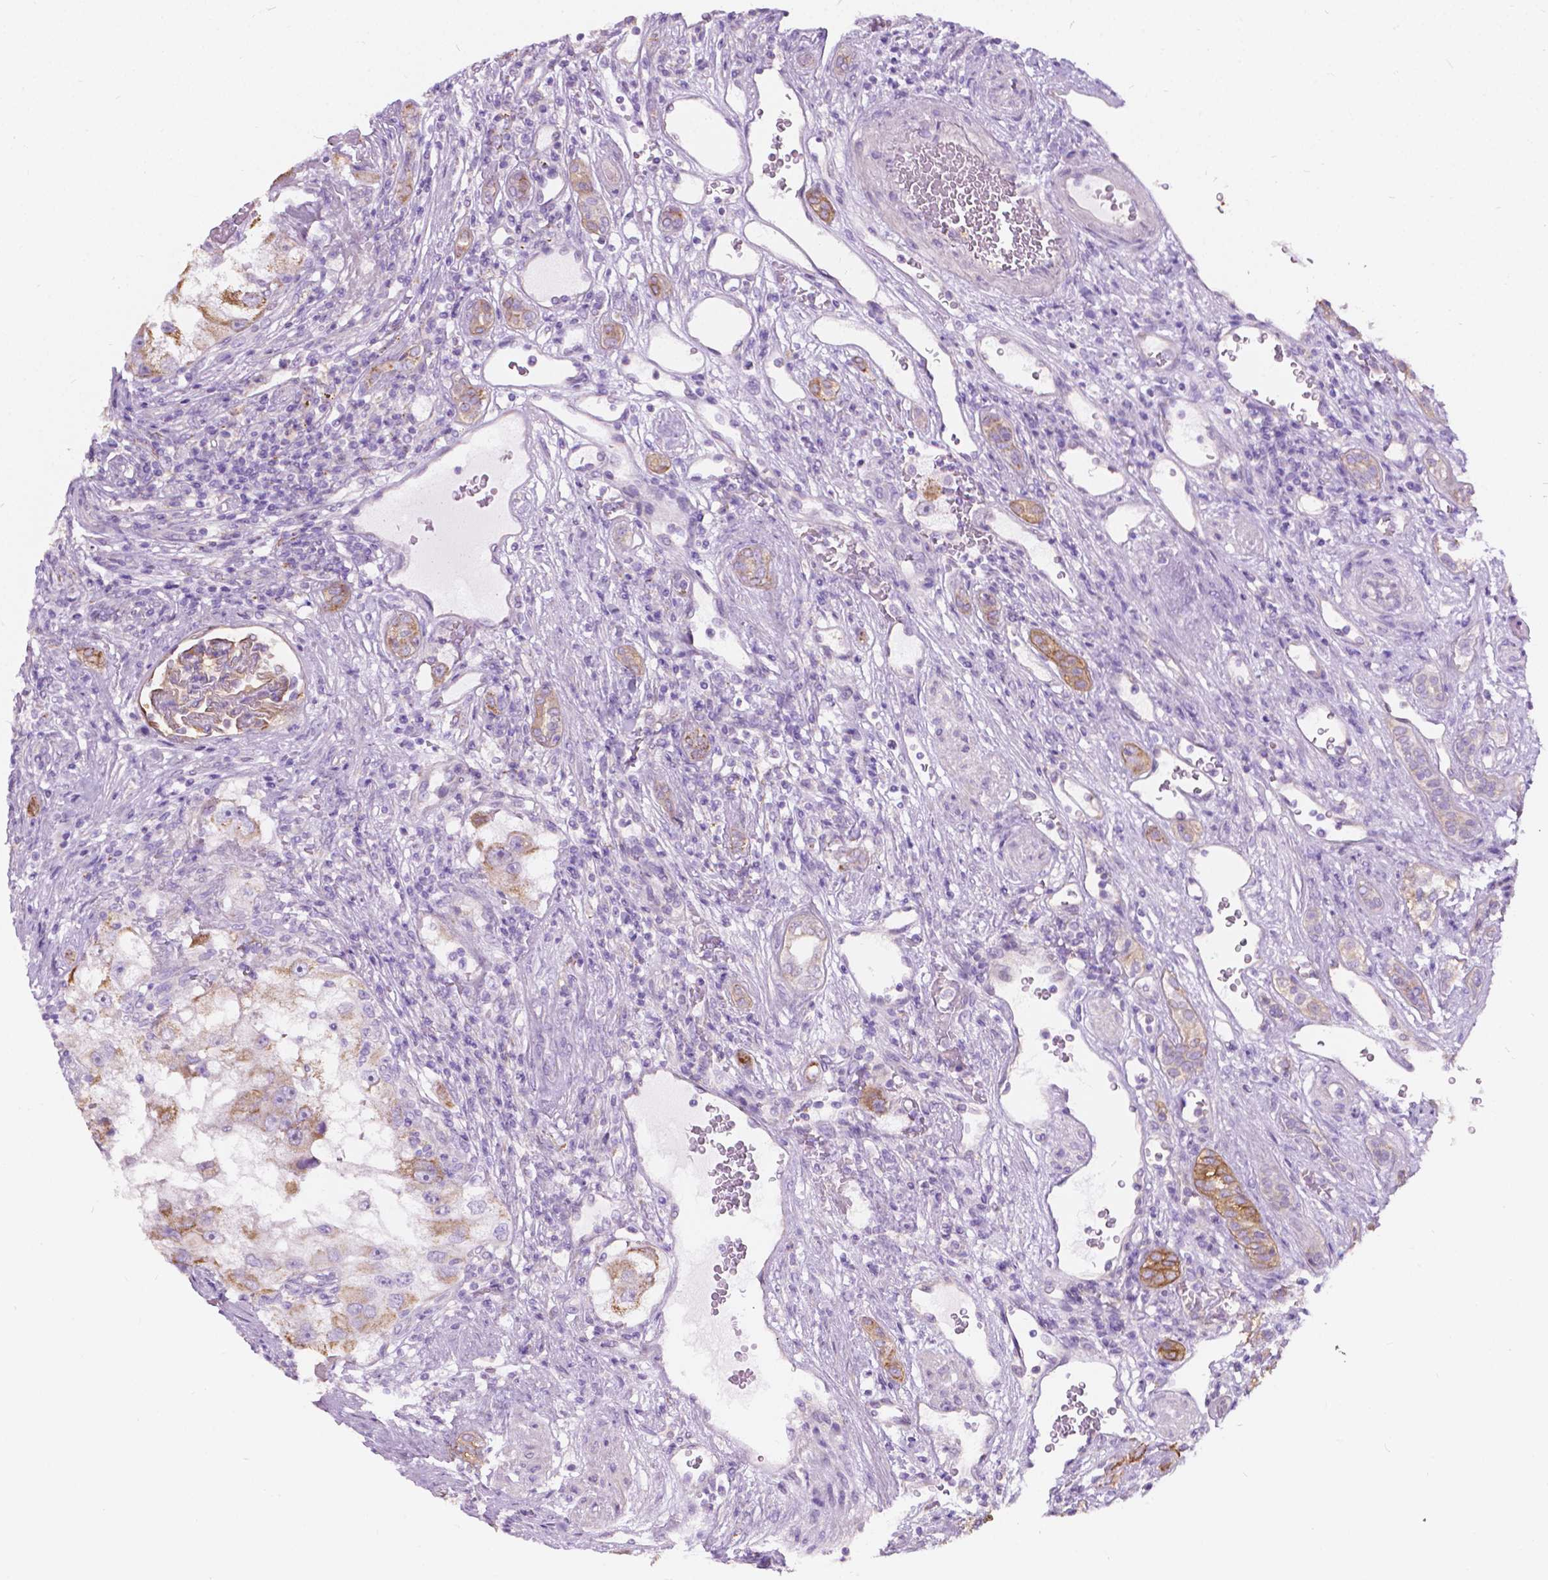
{"staining": {"intensity": "weak", "quantity": "25%-75%", "location": "cytoplasmic/membranous"}, "tissue": "renal cancer", "cell_type": "Tumor cells", "image_type": "cancer", "snomed": [{"axis": "morphology", "description": "Adenocarcinoma, NOS"}, {"axis": "topography", "description": "Kidney"}], "caption": "Tumor cells demonstrate low levels of weak cytoplasmic/membranous positivity in approximately 25%-75% of cells in adenocarcinoma (renal).", "gene": "NOS1AP", "patient": {"sex": "male", "age": 63}}